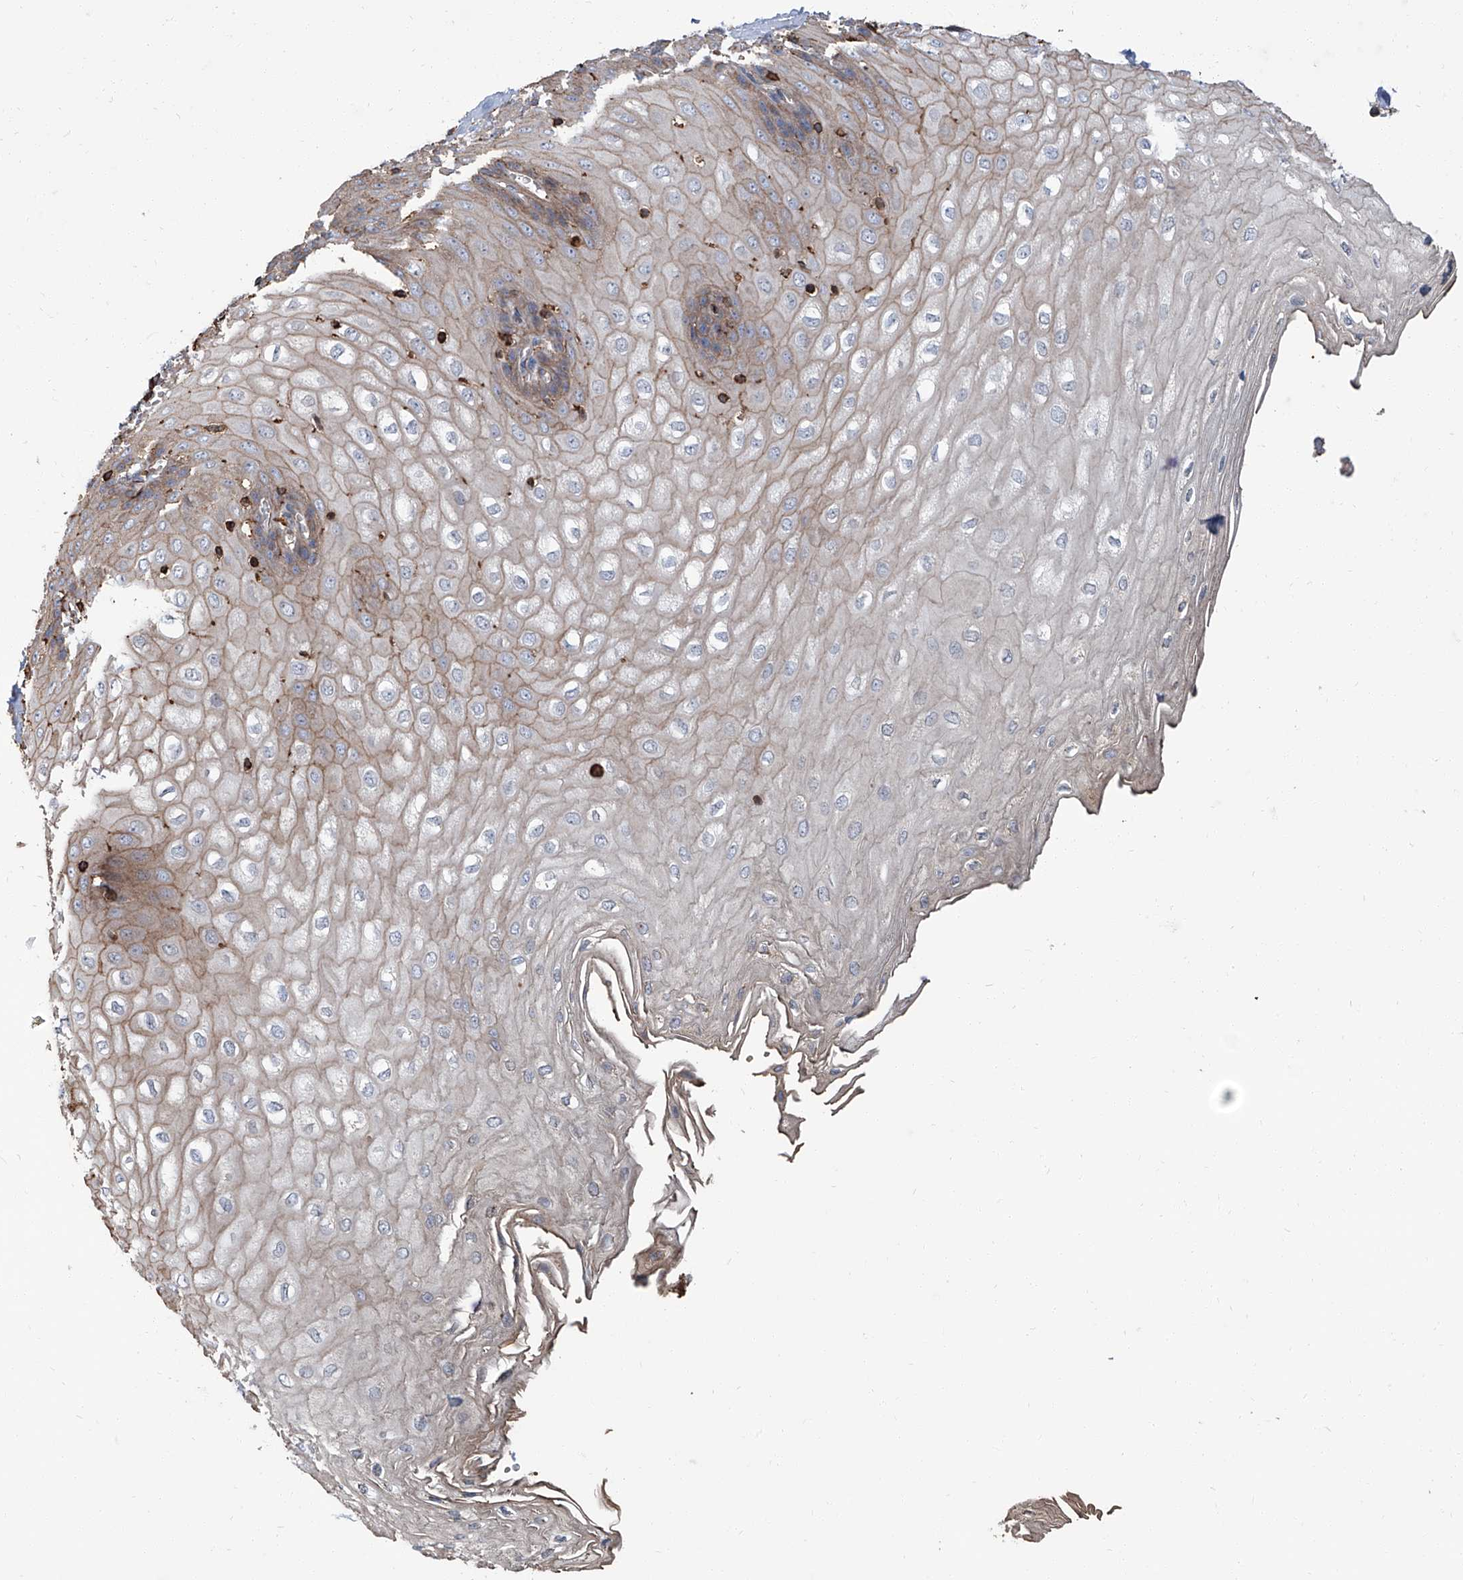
{"staining": {"intensity": "weak", "quantity": "25%-75%", "location": "cytoplasmic/membranous"}, "tissue": "esophagus", "cell_type": "Squamous epithelial cells", "image_type": "normal", "snomed": [{"axis": "morphology", "description": "Normal tissue, NOS"}, {"axis": "topography", "description": "Esophagus"}], "caption": "Protein staining displays weak cytoplasmic/membranous positivity in approximately 25%-75% of squamous epithelial cells in normal esophagus.", "gene": "PIEZO2", "patient": {"sex": "male", "age": 60}}